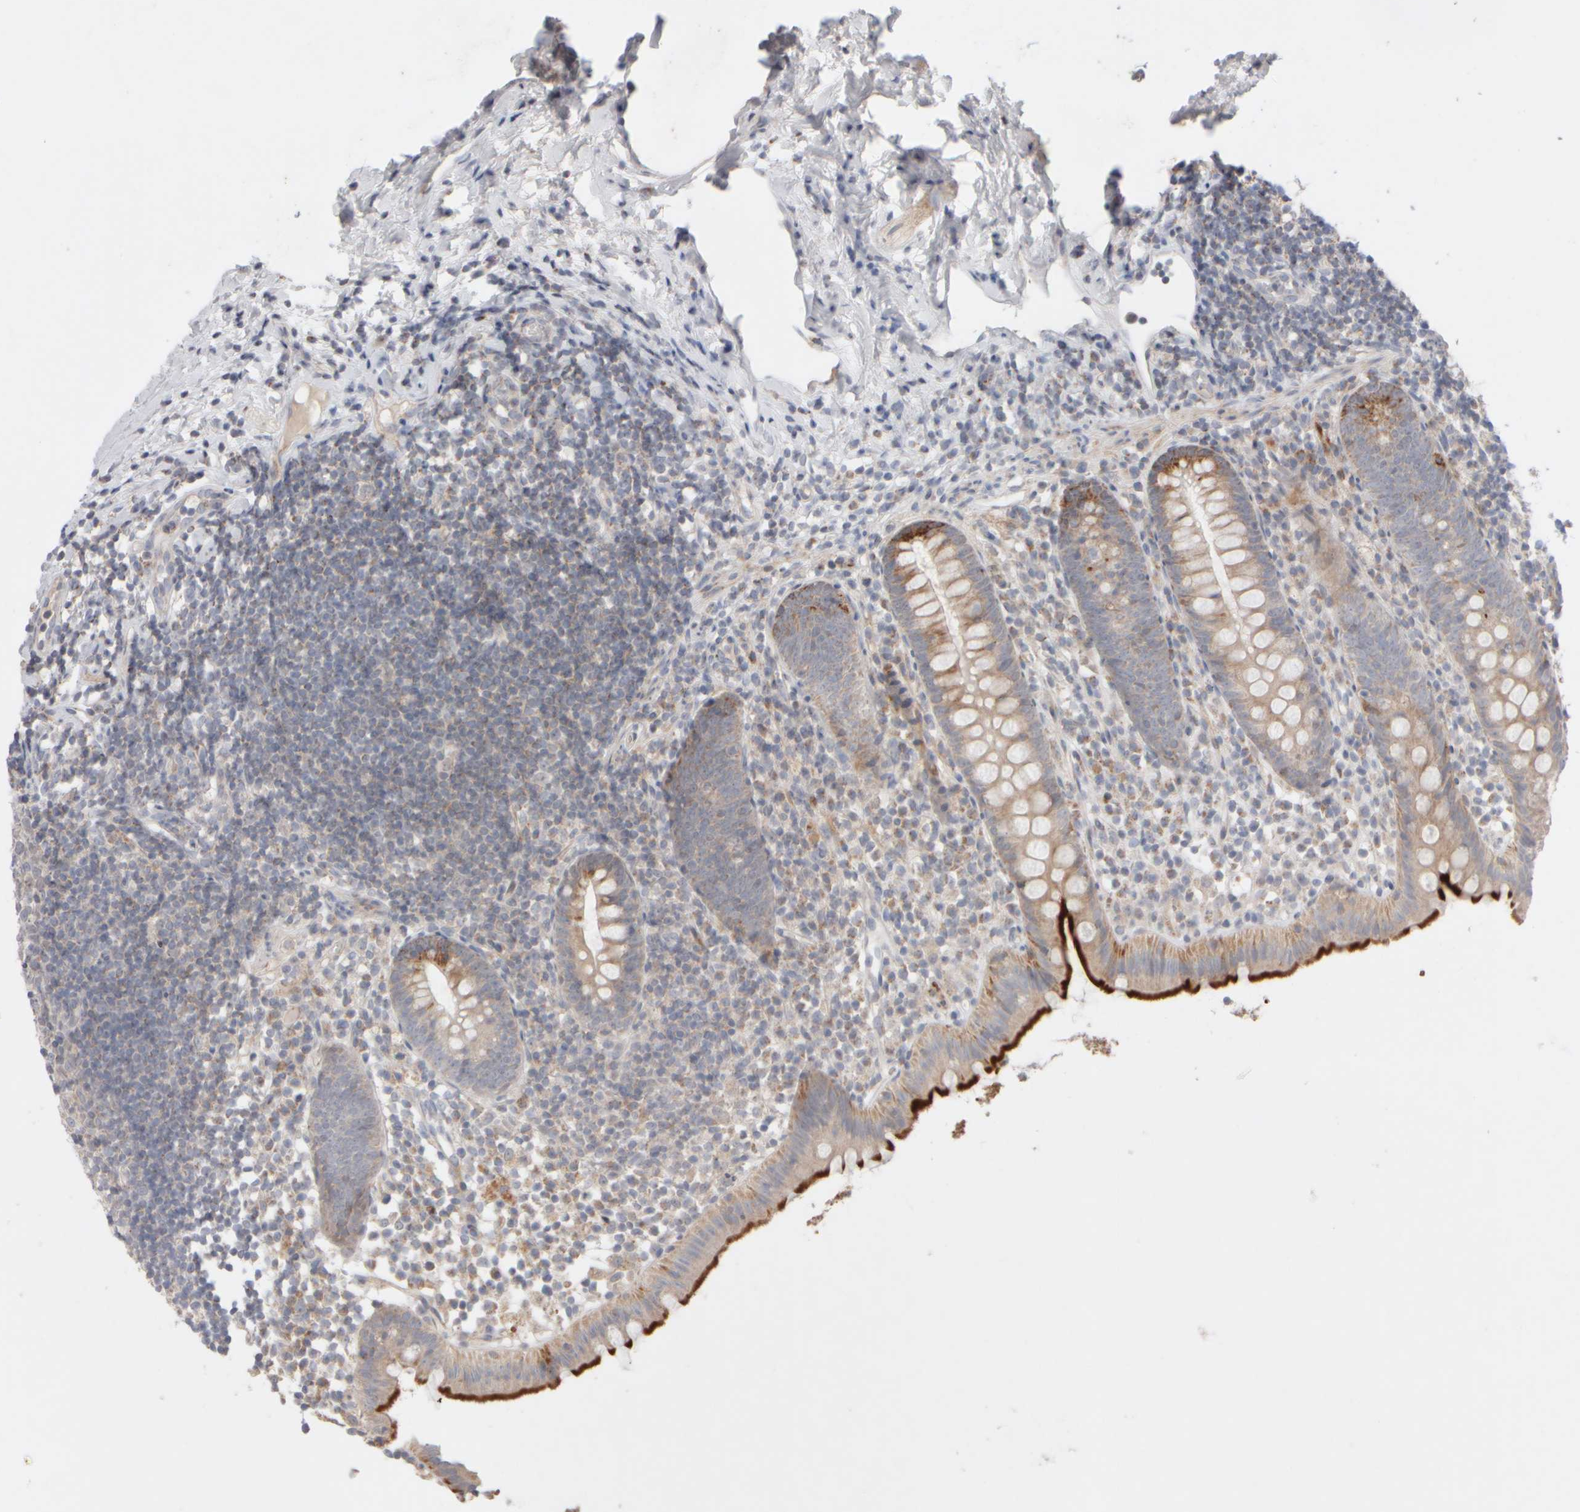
{"staining": {"intensity": "strong", "quantity": ">75%", "location": "cytoplasmic/membranous"}, "tissue": "appendix", "cell_type": "Glandular cells", "image_type": "normal", "snomed": [{"axis": "morphology", "description": "Normal tissue, NOS"}, {"axis": "topography", "description": "Appendix"}], "caption": "IHC staining of benign appendix, which shows high levels of strong cytoplasmic/membranous positivity in about >75% of glandular cells indicating strong cytoplasmic/membranous protein staining. The staining was performed using DAB (3,3'-diaminobenzidine) (brown) for protein detection and nuclei were counterstained in hematoxylin (blue).", "gene": "CHADL", "patient": {"sex": "female", "age": 20}}